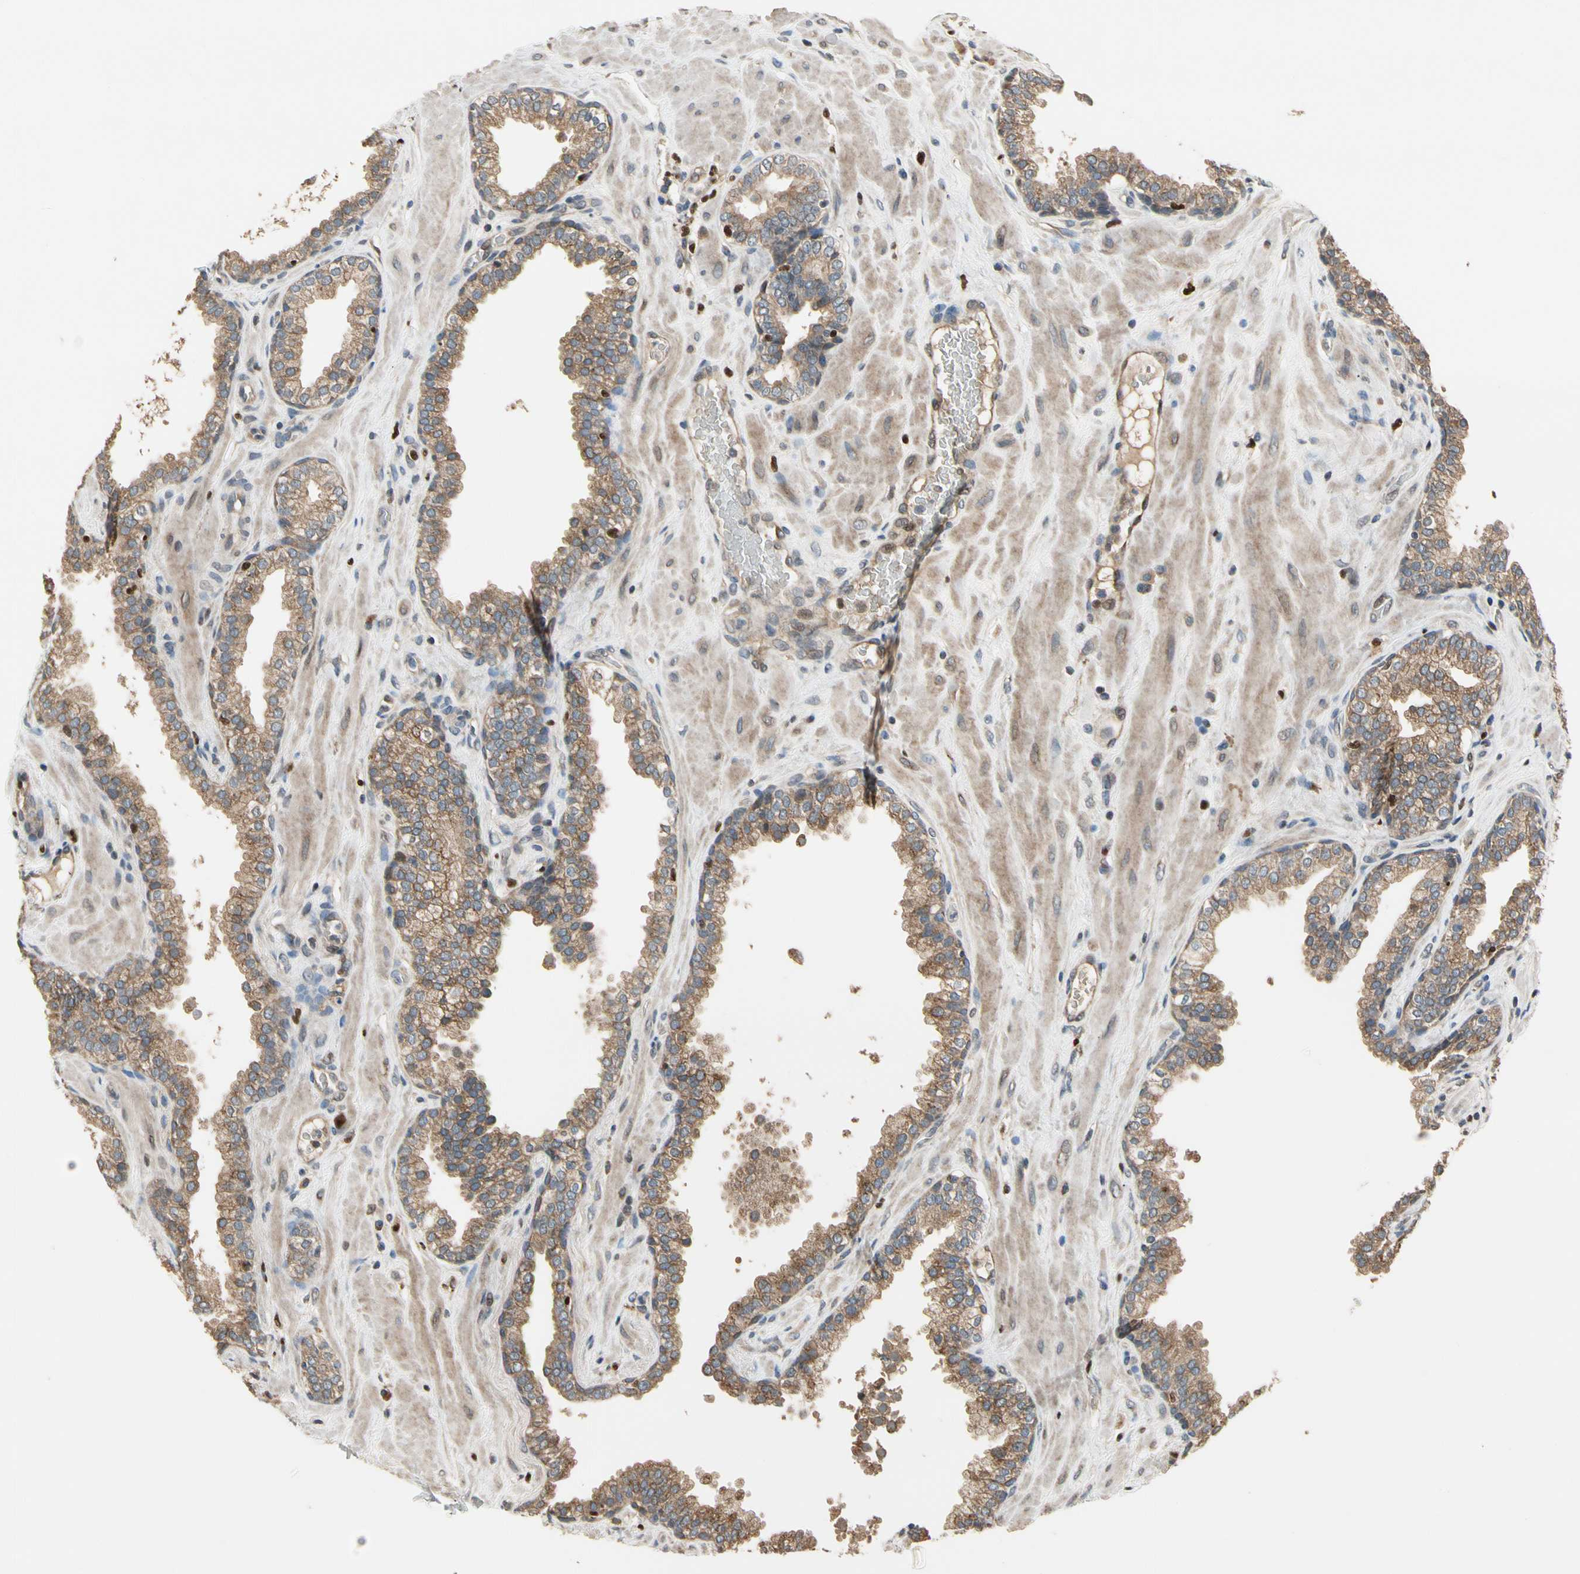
{"staining": {"intensity": "moderate", "quantity": ">75%", "location": "cytoplasmic/membranous"}, "tissue": "prostate", "cell_type": "Glandular cells", "image_type": "normal", "snomed": [{"axis": "morphology", "description": "Normal tissue, NOS"}, {"axis": "topography", "description": "Prostate"}], "caption": "Immunohistochemistry of normal prostate reveals medium levels of moderate cytoplasmic/membranous staining in about >75% of glandular cells.", "gene": "CGREF1", "patient": {"sex": "male", "age": 51}}